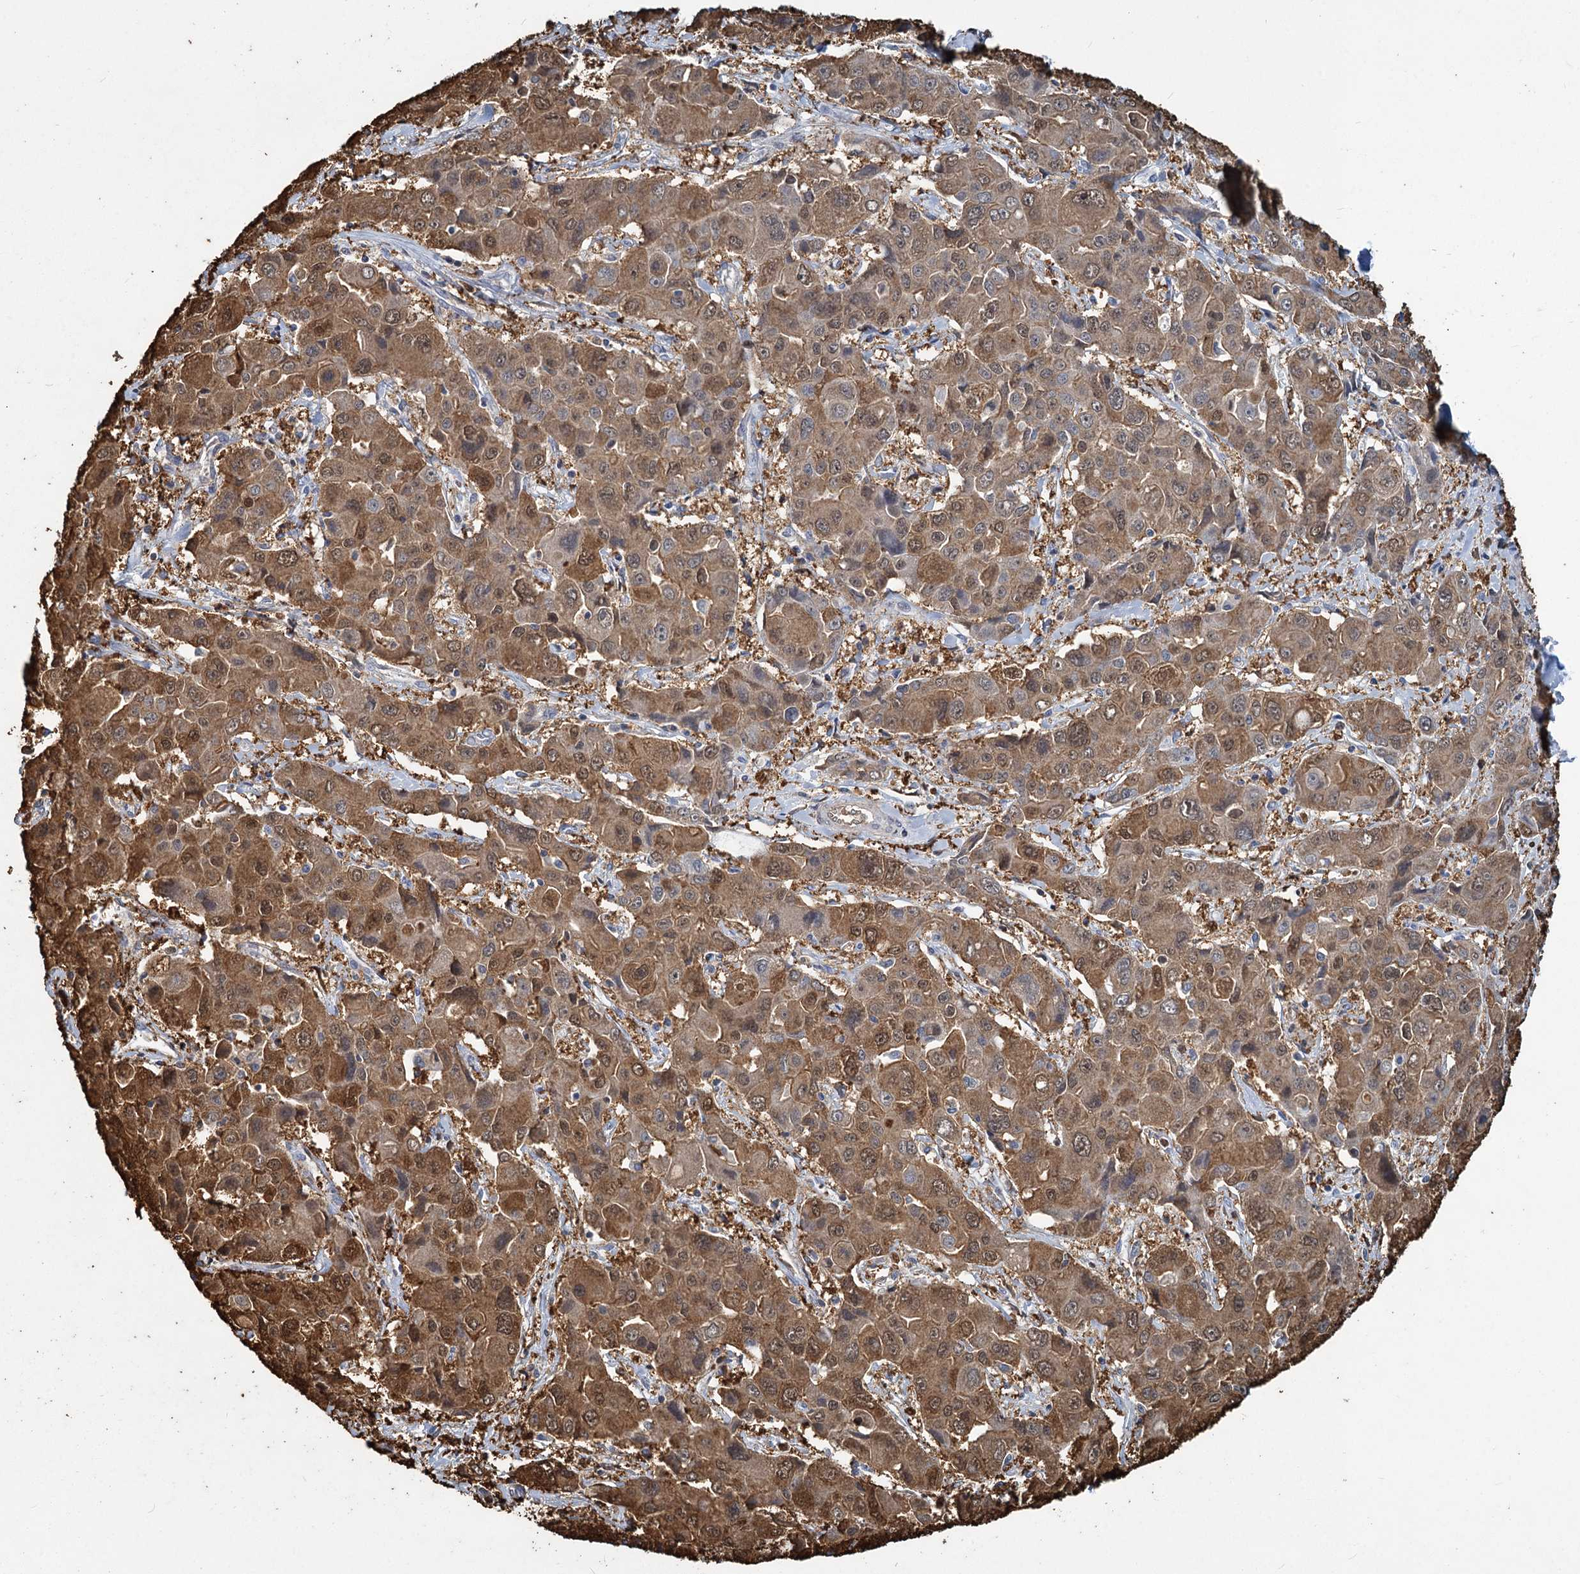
{"staining": {"intensity": "moderate", "quantity": ">75%", "location": "cytoplasmic/membranous,nuclear"}, "tissue": "liver cancer", "cell_type": "Tumor cells", "image_type": "cancer", "snomed": [{"axis": "morphology", "description": "Cholangiocarcinoma"}, {"axis": "topography", "description": "Liver"}], "caption": "Liver cholangiocarcinoma tissue reveals moderate cytoplasmic/membranous and nuclear expression in about >75% of tumor cells", "gene": "S100A6", "patient": {"sex": "male", "age": 67}}